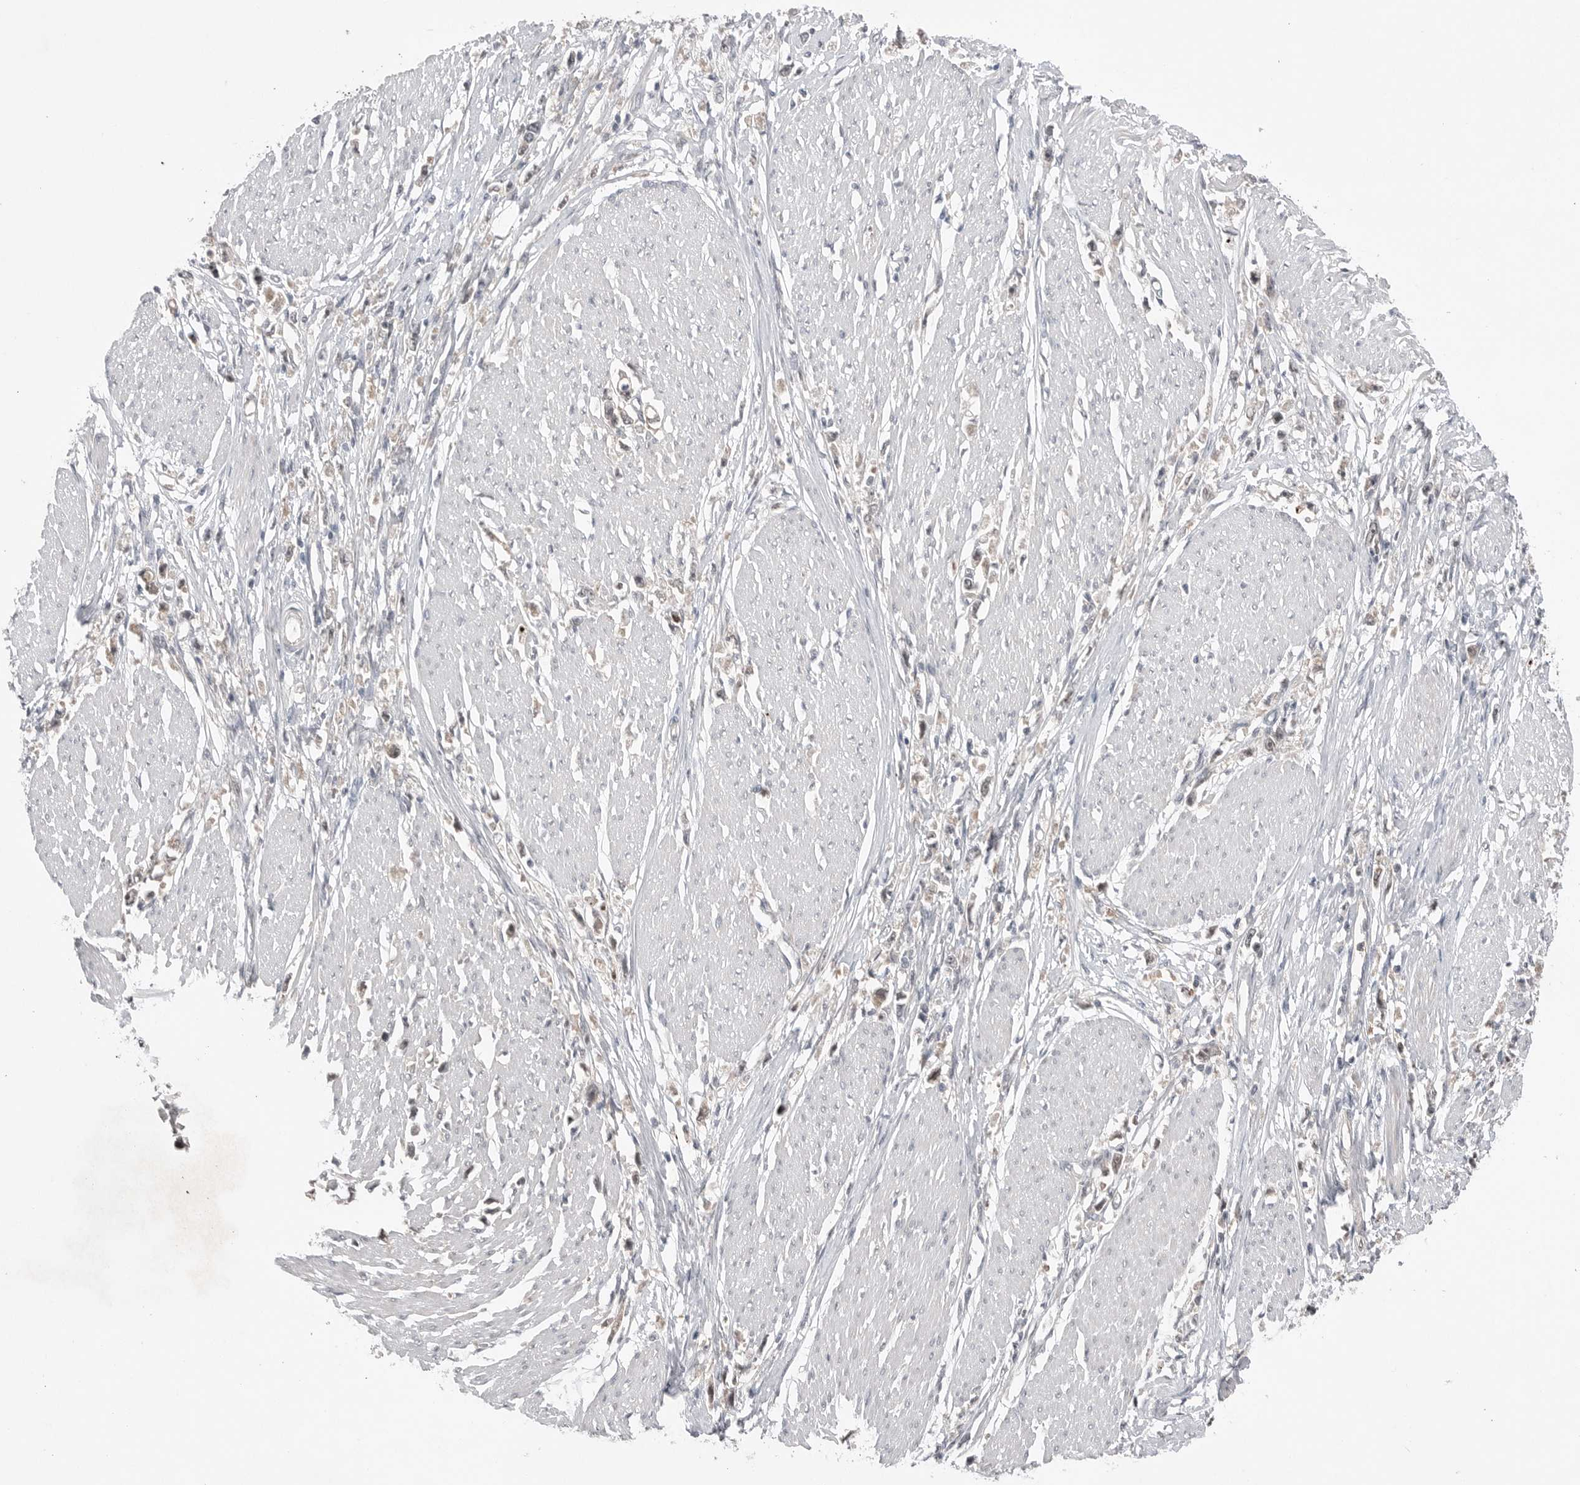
{"staining": {"intensity": "weak", "quantity": "25%-75%", "location": "cytoplasmic/membranous"}, "tissue": "stomach cancer", "cell_type": "Tumor cells", "image_type": "cancer", "snomed": [{"axis": "morphology", "description": "Adenocarcinoma, NOS"}, {"axis": "topography", "description": "Stomach"}], "caption": "Tumor cells show low levels of weak cytoplasmic/membranous staining in approximately 25%-75% of cells in stomach cancer.", "gene": "NTAQ1", "patient": {"sex": "female", "age": 59}}